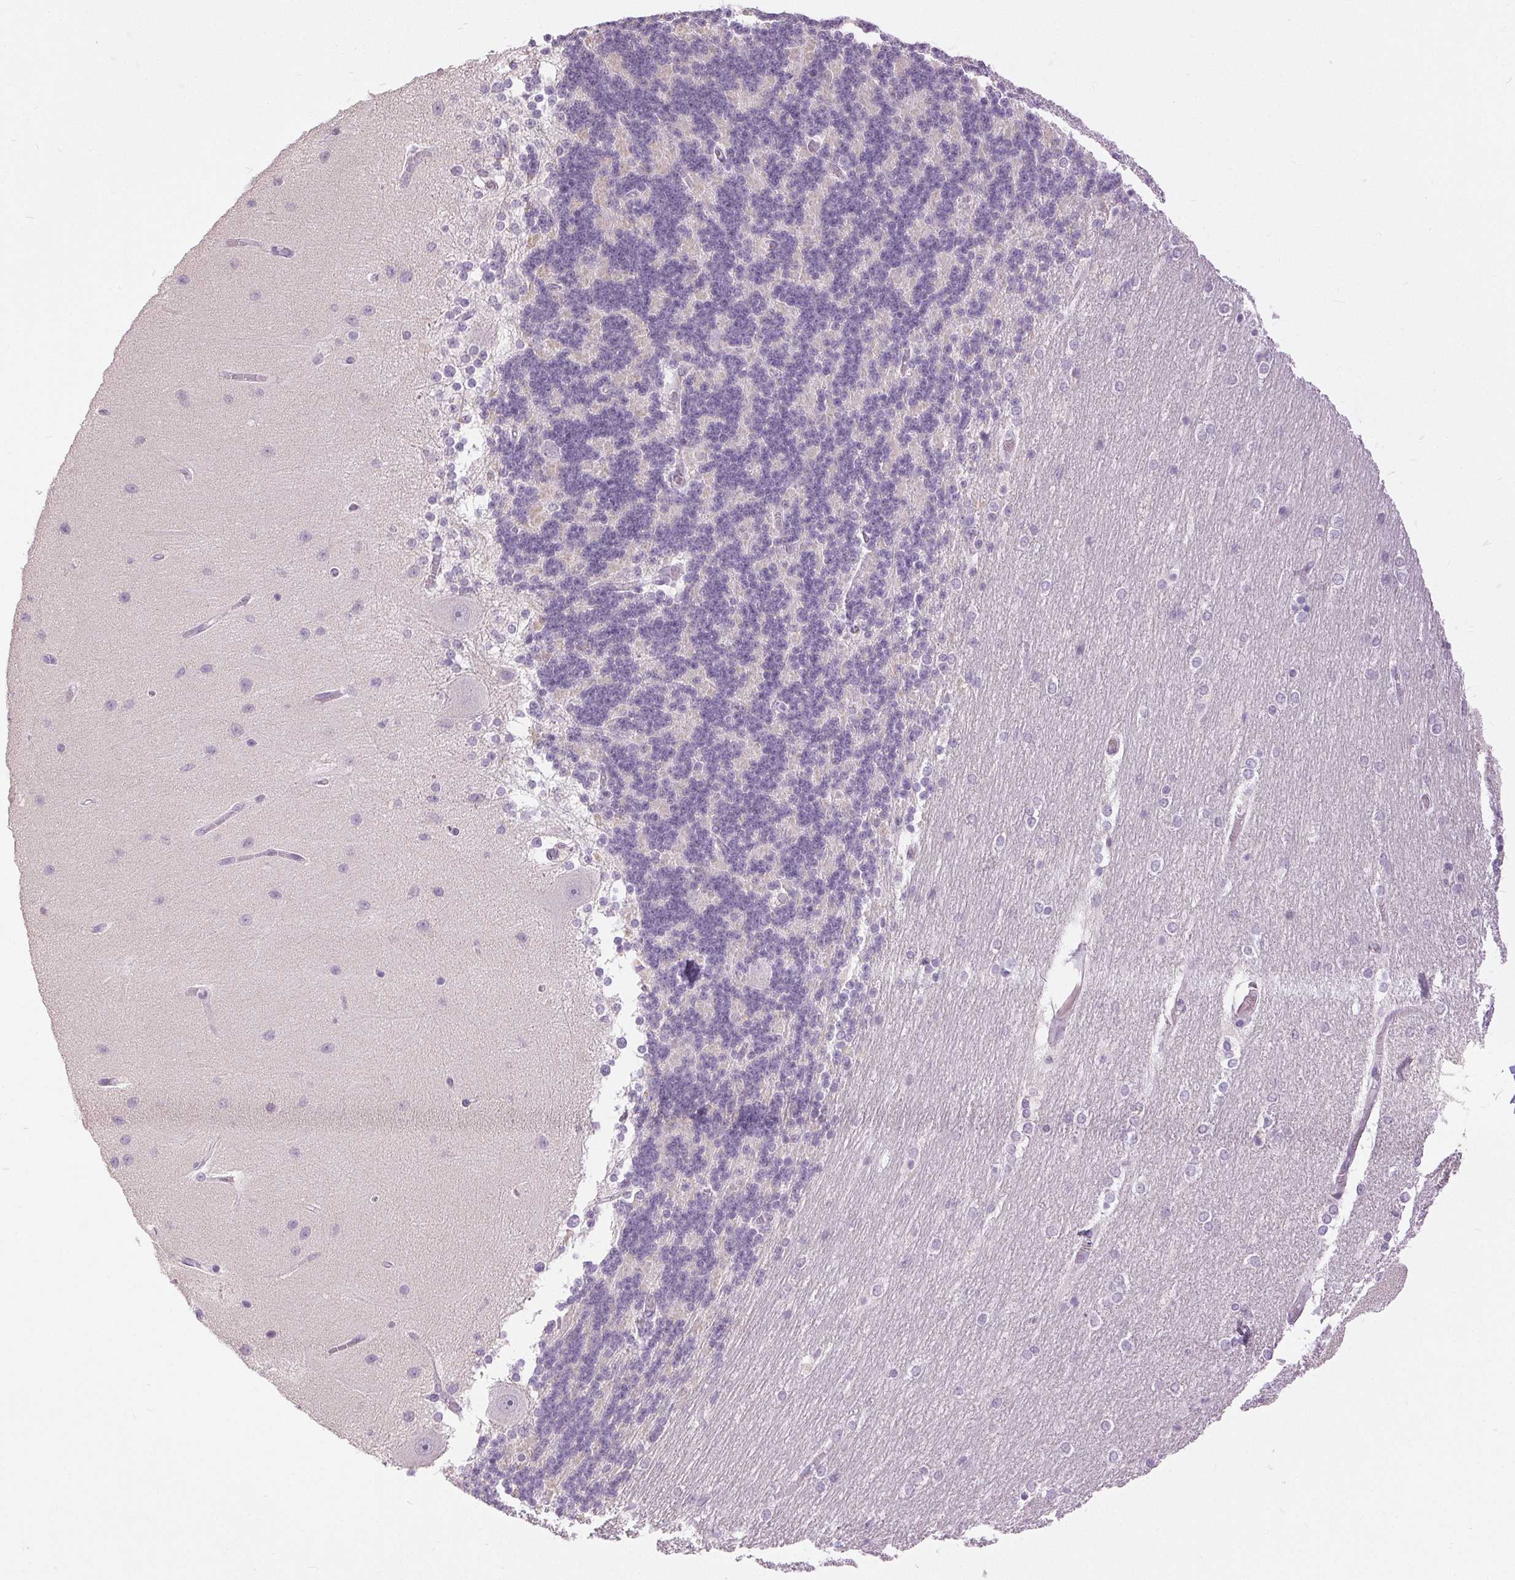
{"staining": {"intensity": "moderate", "quantity": "<25%", "location": "cytoplasmic/membranous"}, "tissue": "cerebellum", "cell_type": "Cells in granular layer", "image_type": "normal", "snomed": [{"axis": "morphology", "description": "Normal tissue, NOS"}, {"axis": "topography", "description": "Cerebellum"}], "caption": "IHC photomicrograph of normal human cerebellum stained for a protein (brown), which reveals low levels of moderate cytoplasmic/membranous staining in approximately <25% of cells in granular layer.", "gene": "DSG3", "patient": {"sex": "female", "age": 54}}